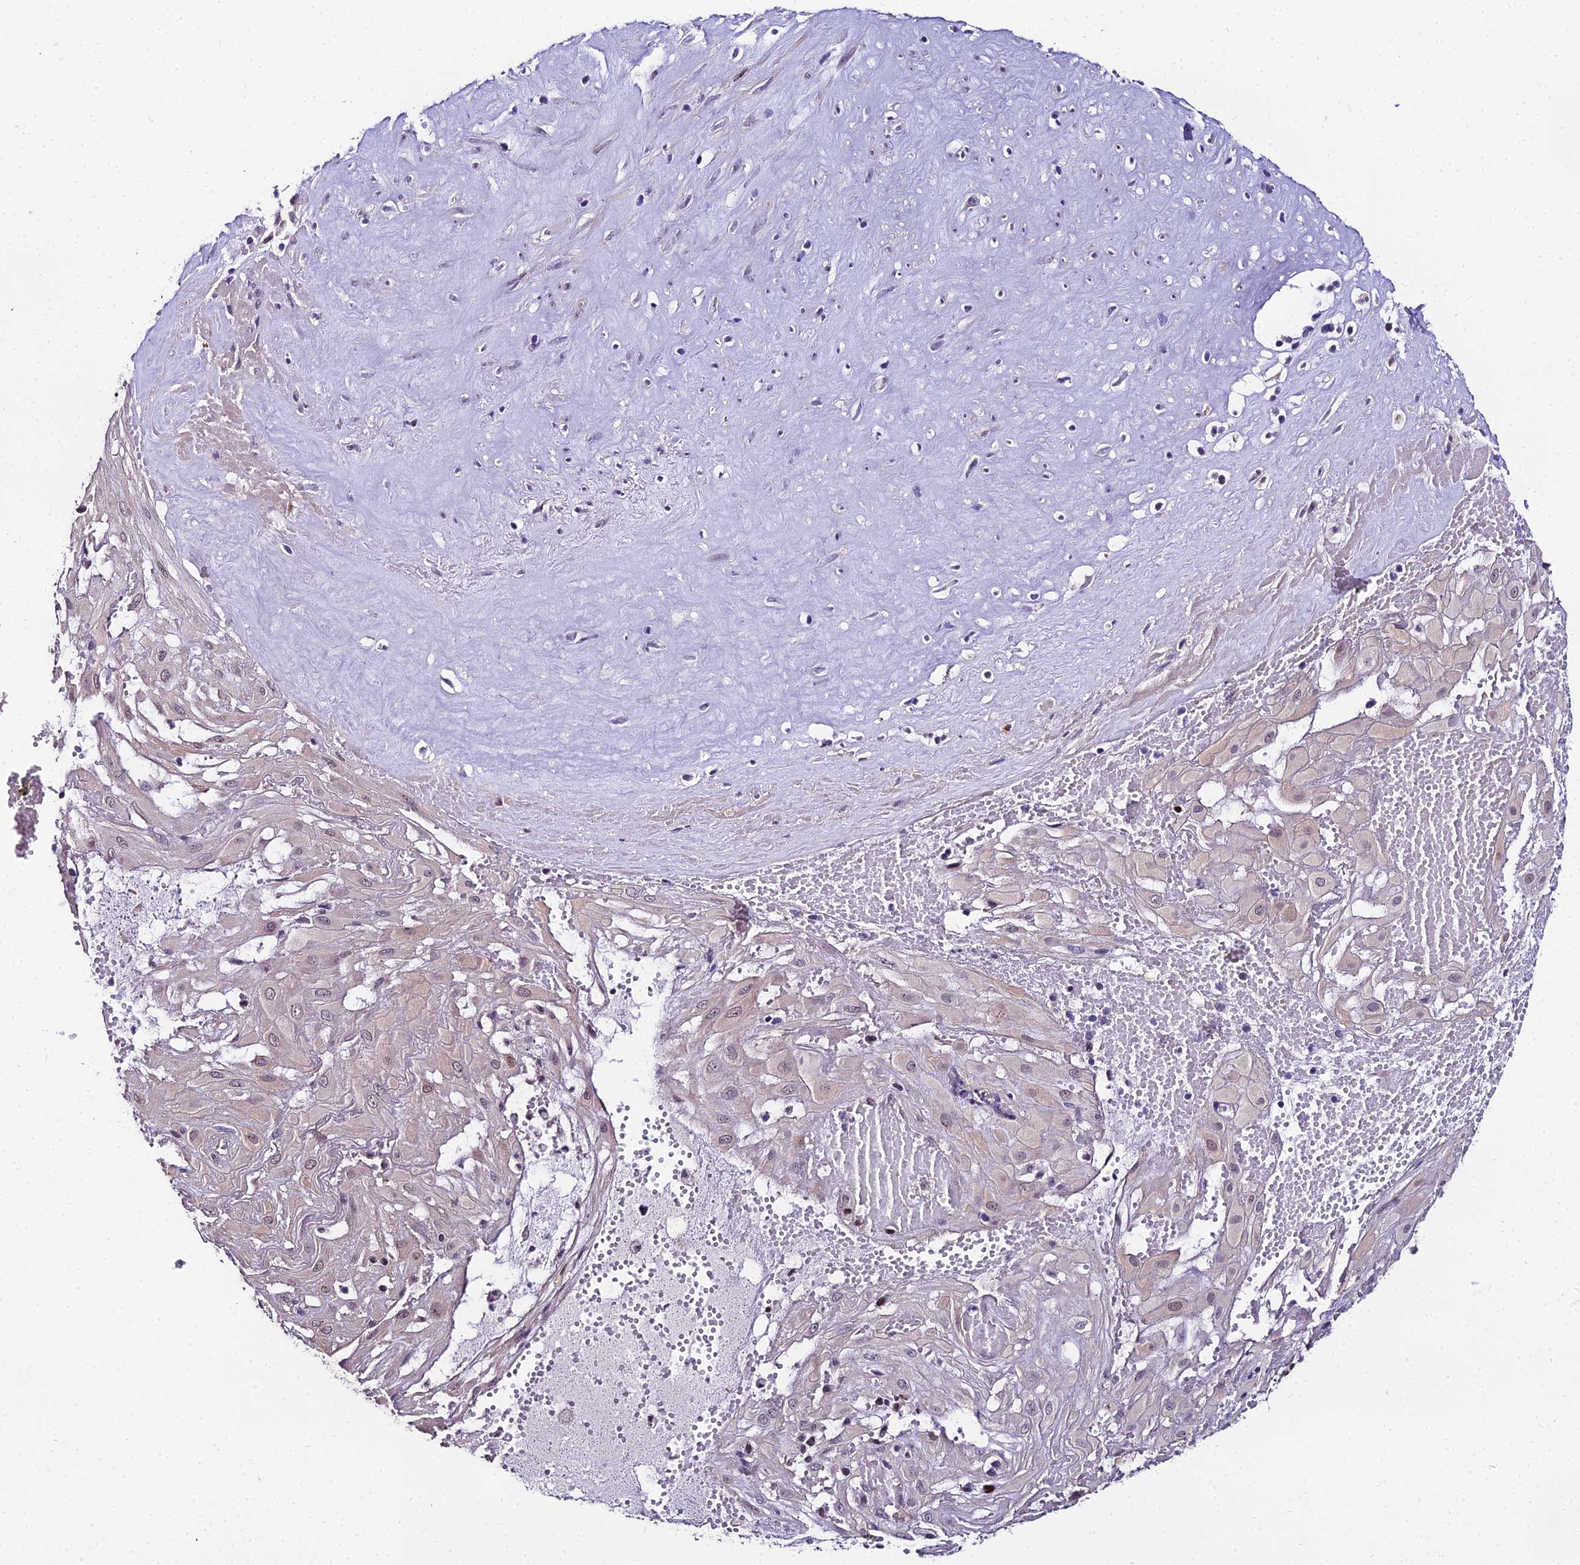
{"staining": {"intensity": "weak", "quantity": "25%-75%", "location": "nuclear"}, "tissue": "cervical cancer", "cell_type": "Tumor cells", "image_type": "cancer", "snomed": [{"axis": "morphology", "description": "Squamous cell carcinoma, NOS"}, {"axis": "topography", "description": "Cervix"}], "caption": "A micrograph of squamous cell carcinoma (cervical) stained for a protein demonstrates weak nuclear brown staining in tumor cells.", "gene": "TRIML2", "patient": {"sex": "female", "age": 36}}